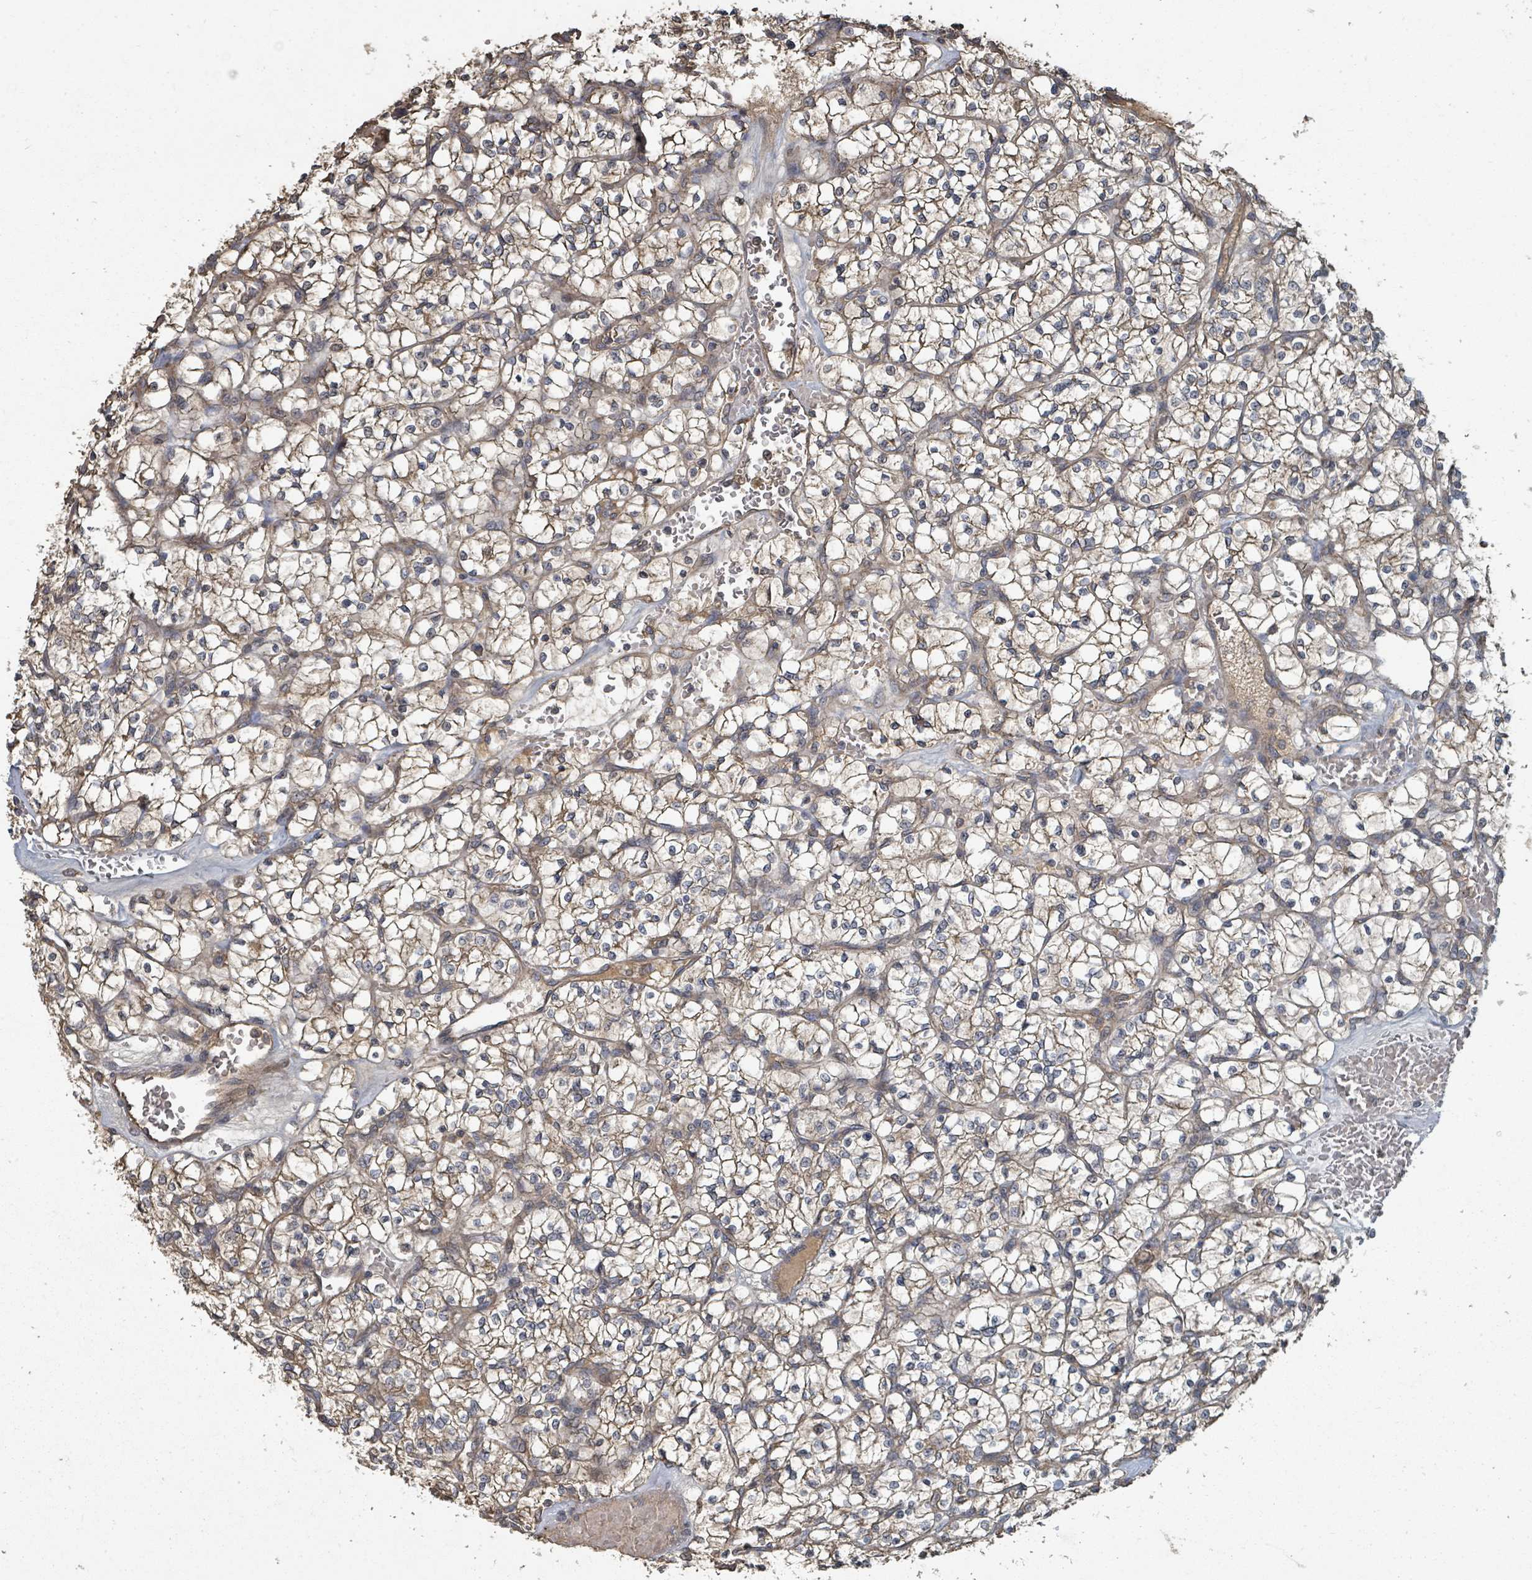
{"staining": {"intensity": "moderate", "quantity": "25%-75%", "location": "cytoplasmic/membranous"}, "tissue": "renal cancer", "cell_type": "Tumor cells", "image_type": "cancer", "snomed": [{"axis": "morphology", "description": "Adenocarcinoma, NOS"}, {"axis": "topography", "description": "Kidney"}], "caption": "Moderate cytoplasmic/membranous protein expression is identified in approximately 25%-75% of tumor cells in renal cancer.", "gene": "WDFY1", "patient": {"sex": "female", "age": 64}}